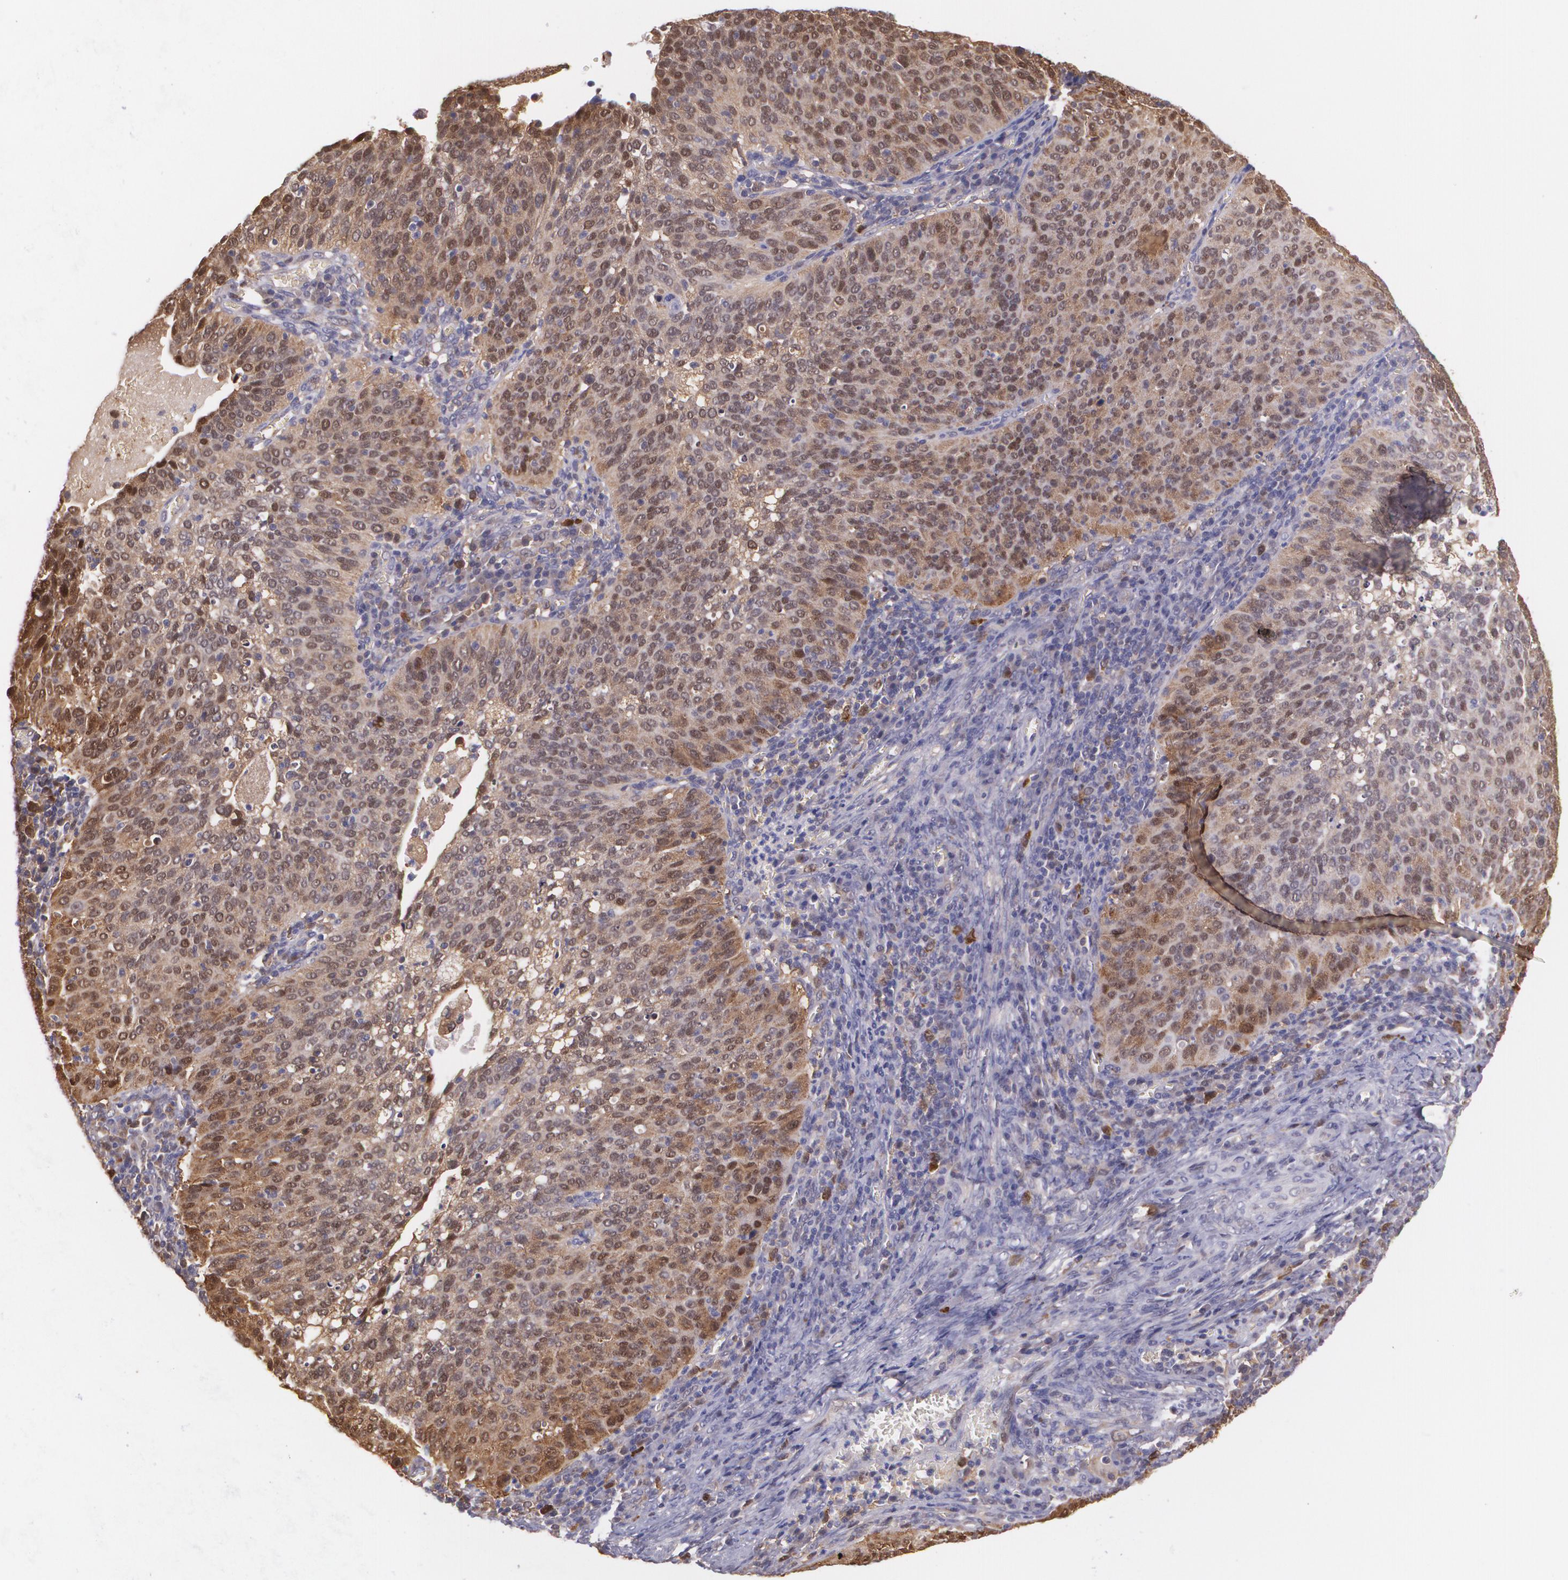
{"staining": {"intensity": "strong", "quantity": ">75%", "location": "cytoplasmic/membranous,nuclear"}, "tissue": "cervical cancer", "cell_type": "Tumor cells", "image_type": "cancer", "snomed": [{"axis": "morphology", "description": "Squamous cell carcinoma, NOS"}, {"axis": "topography", "description": "Cervix"}], "caption": "Squamous cell carcinoma (cervical) was stained to show a protein in brown. There is high levels of strong cytoplasmic/membranous and nuclear expression in about >75% of tumor cells. The protein is stained brown, and the nuclei are stained in blue (DAB IHC with brightfield microscopy, high magnification).", "gene": "HSPH1", "patient": {"sex": "female", "age": 39}}